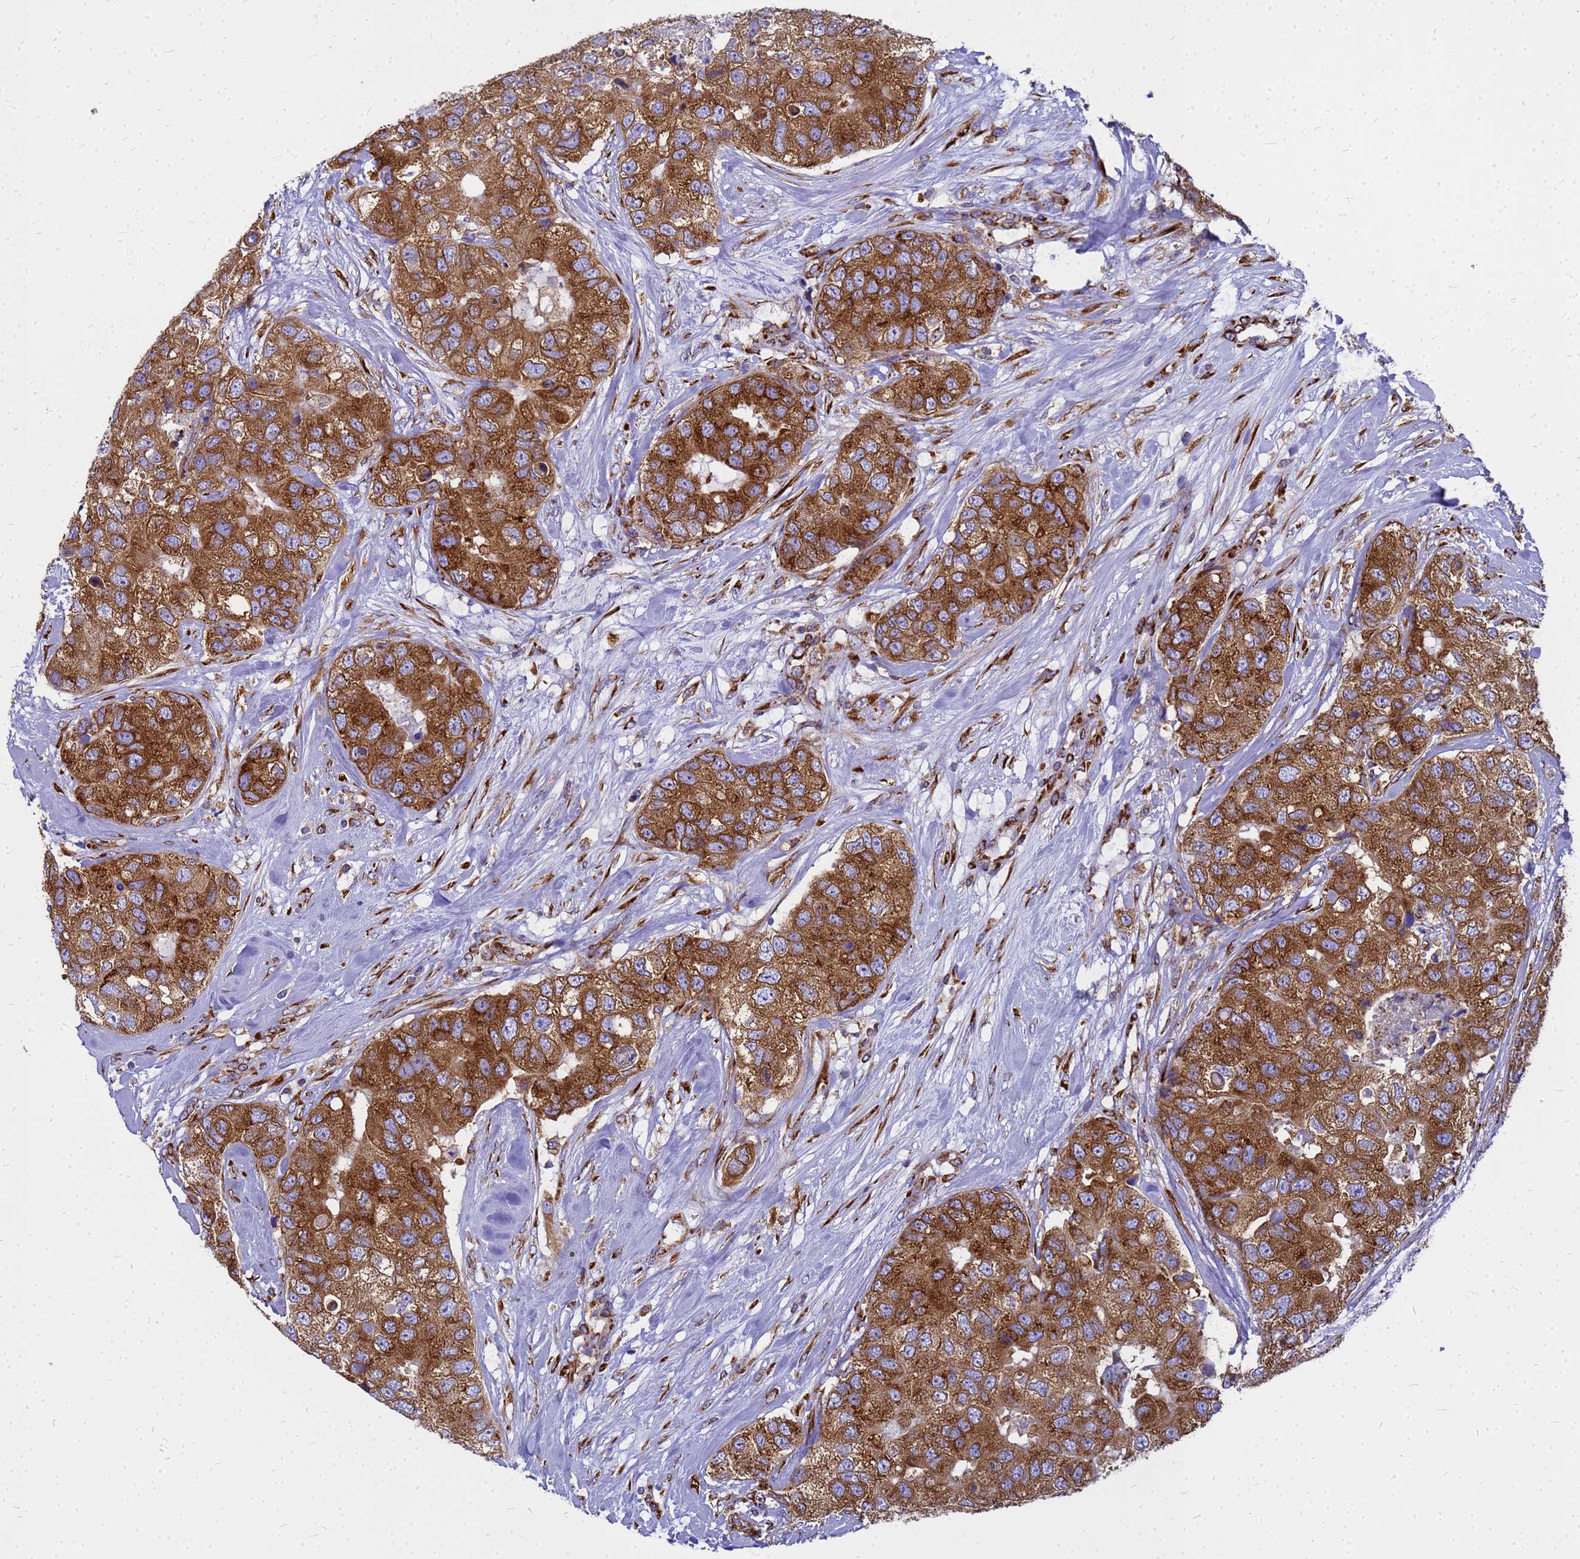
{"staining": {"intensity": "strong", "quantity": ">75%", "location": "cytoplasmic/membranous"}, "tissue": "breast cancer", "cell_type": "Tumor cells", "image_type": "cancer", "snomed": [{"axis": "morphology", "description": "Duct carcinoma"}, {"axis": "topography", "description": "Breast"}], "caption": "Immunohistochemistry photomicrograph of breast infiltrating ductal carcinoma stained for a protein (brown), which demonstrates high levels of strong cytoplasmic/membranous expression in about >75% of tumor cells.", "gene": "EEF1D", "patient": {"sex": "female", "age": 62}}